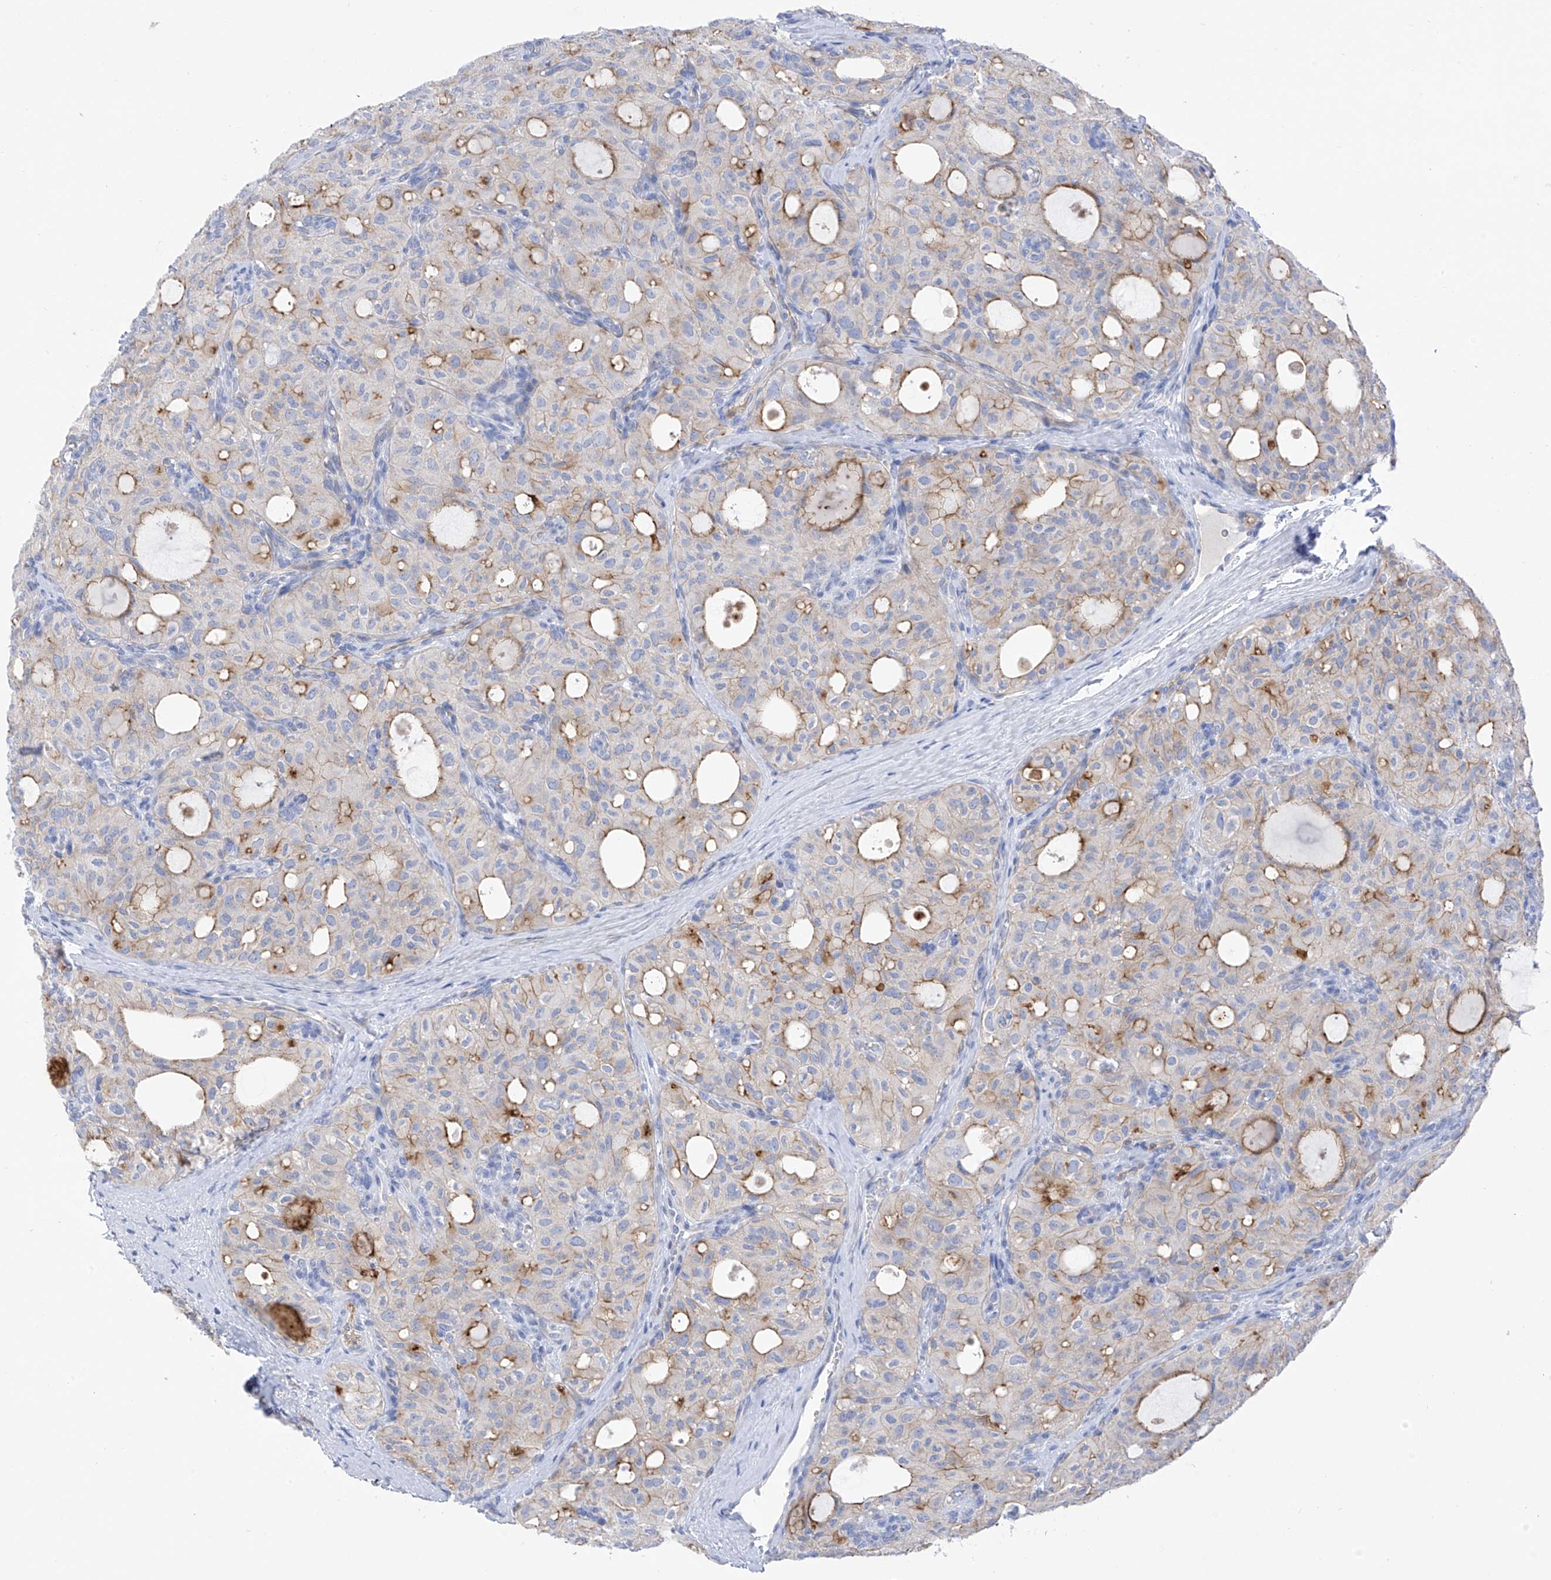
{"staining": {"intensity": "weak", "quantity": "<25%", "location": "cytoplasmic/membranous"}, "tissue": "thyroid cancer", "cell_type": "Tumor cells", "image_type": "cancer", "snomed": [{"axis": "morphology", "description": "Follicular adenoma carcinoma, NOS"}, {"axis": "topography", "description": "Thyroid gland"}], "caption": "Immunohistochemistry of thyroid cancer (follicular adenoma carcinoma) exhibits no positivity in tumor cells. (DAB (3,3'-diaminobenzidine) immunohistochemistry, high magnification).", "gene": "ITGA9", "patient": {"sex": "male", "age": 75}}